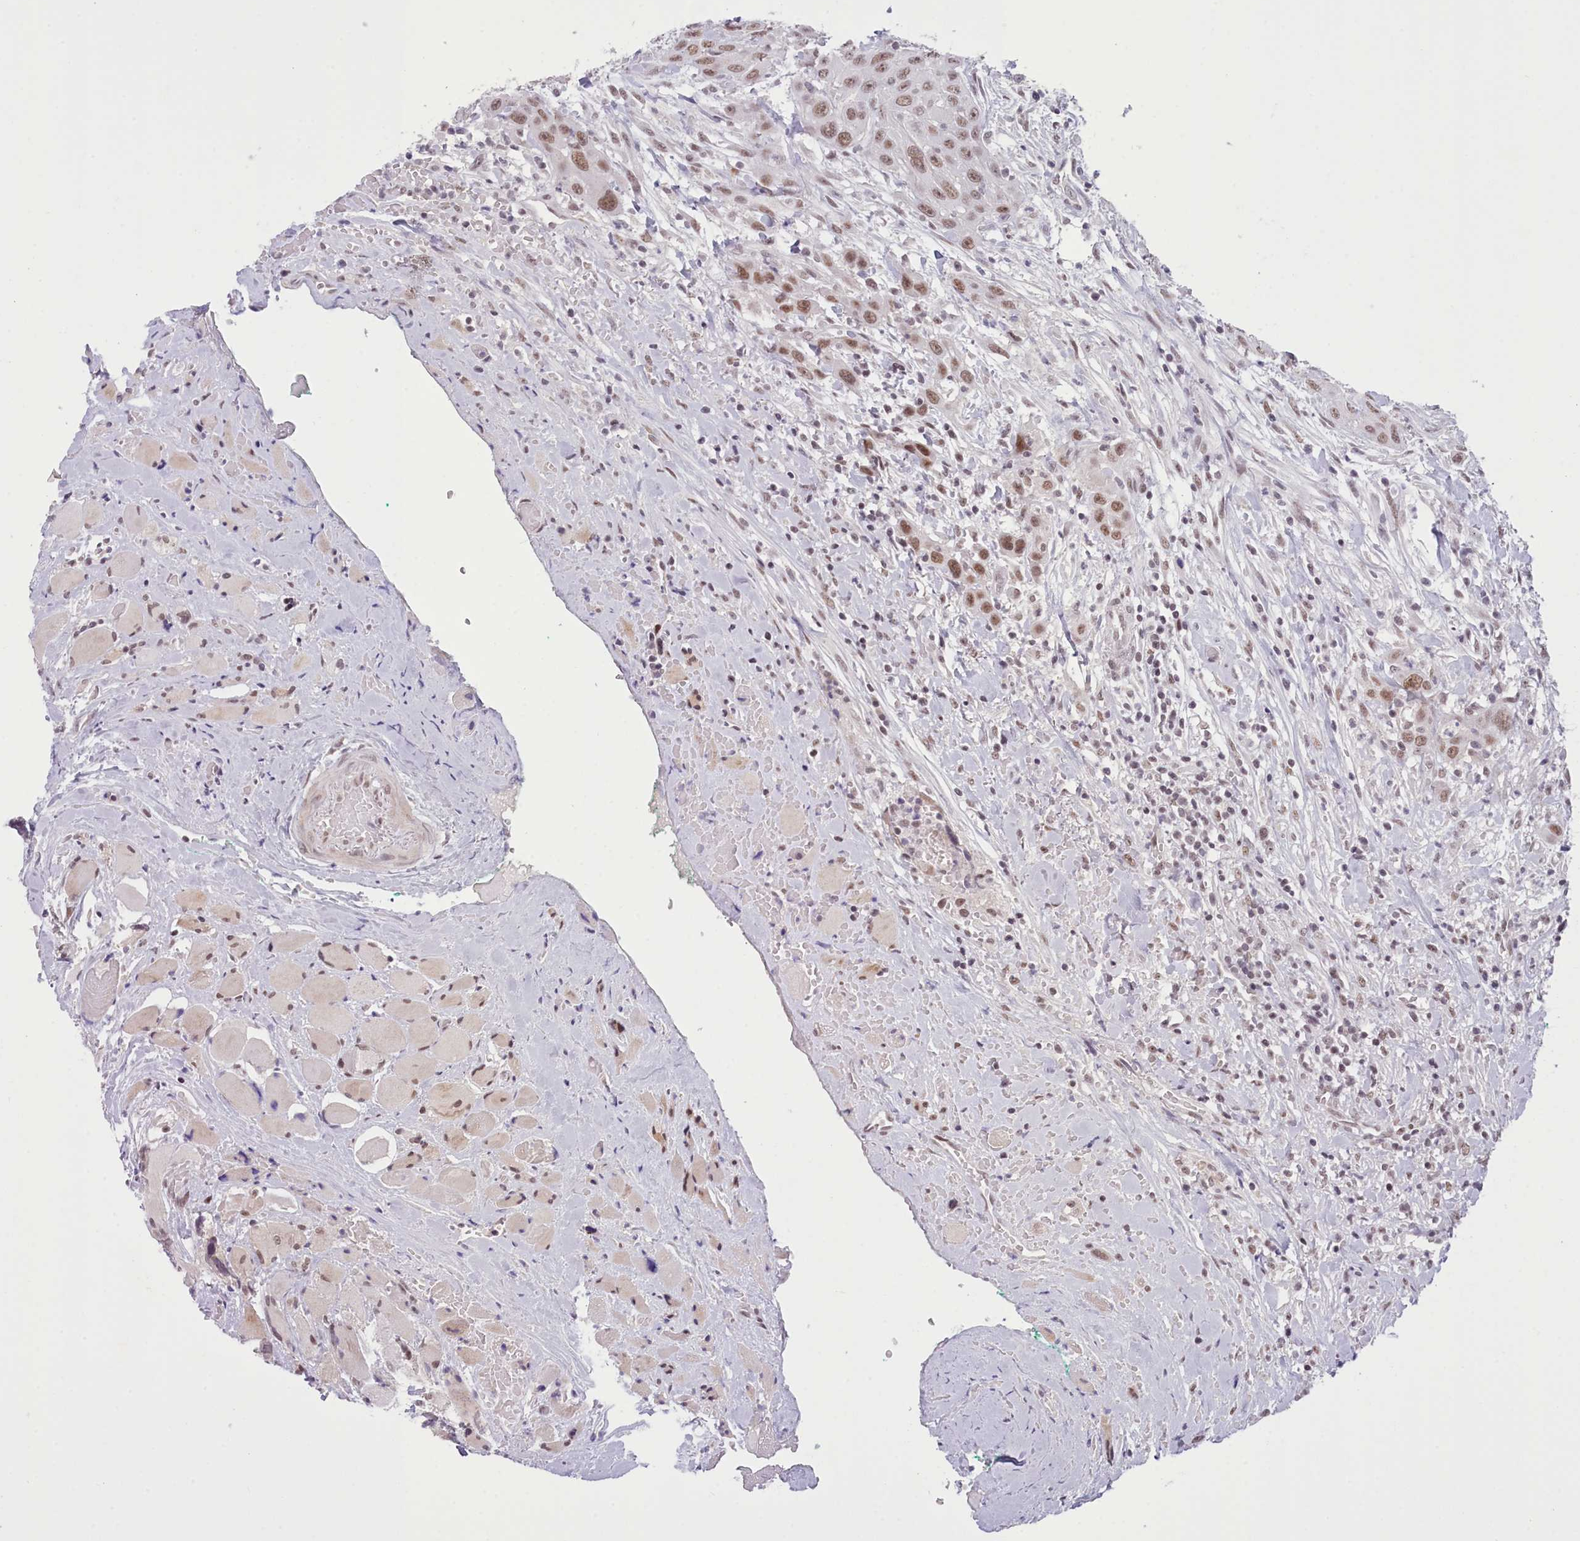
{"staining": {"intensity": "moderate", "quantity": ">75%", "location": "nuclear"}, "tissue": "head and neck cancer", "cell_type": "Tumor cells", "image_type": "cancer", "snomed": [{"axis": "morphology", "description": "Squamous cell carcinoma, NOS"}, {"axis": "topography", "description": "Head-Neck"}], "caption": "IHC of human head and neck squamous cell carcinoma demonstrates medium levels of moderate nuclear staining in approximately >75% of tumor cells.", "gene": "RFX1", "patient": {"sex": "male", "age": 81}}